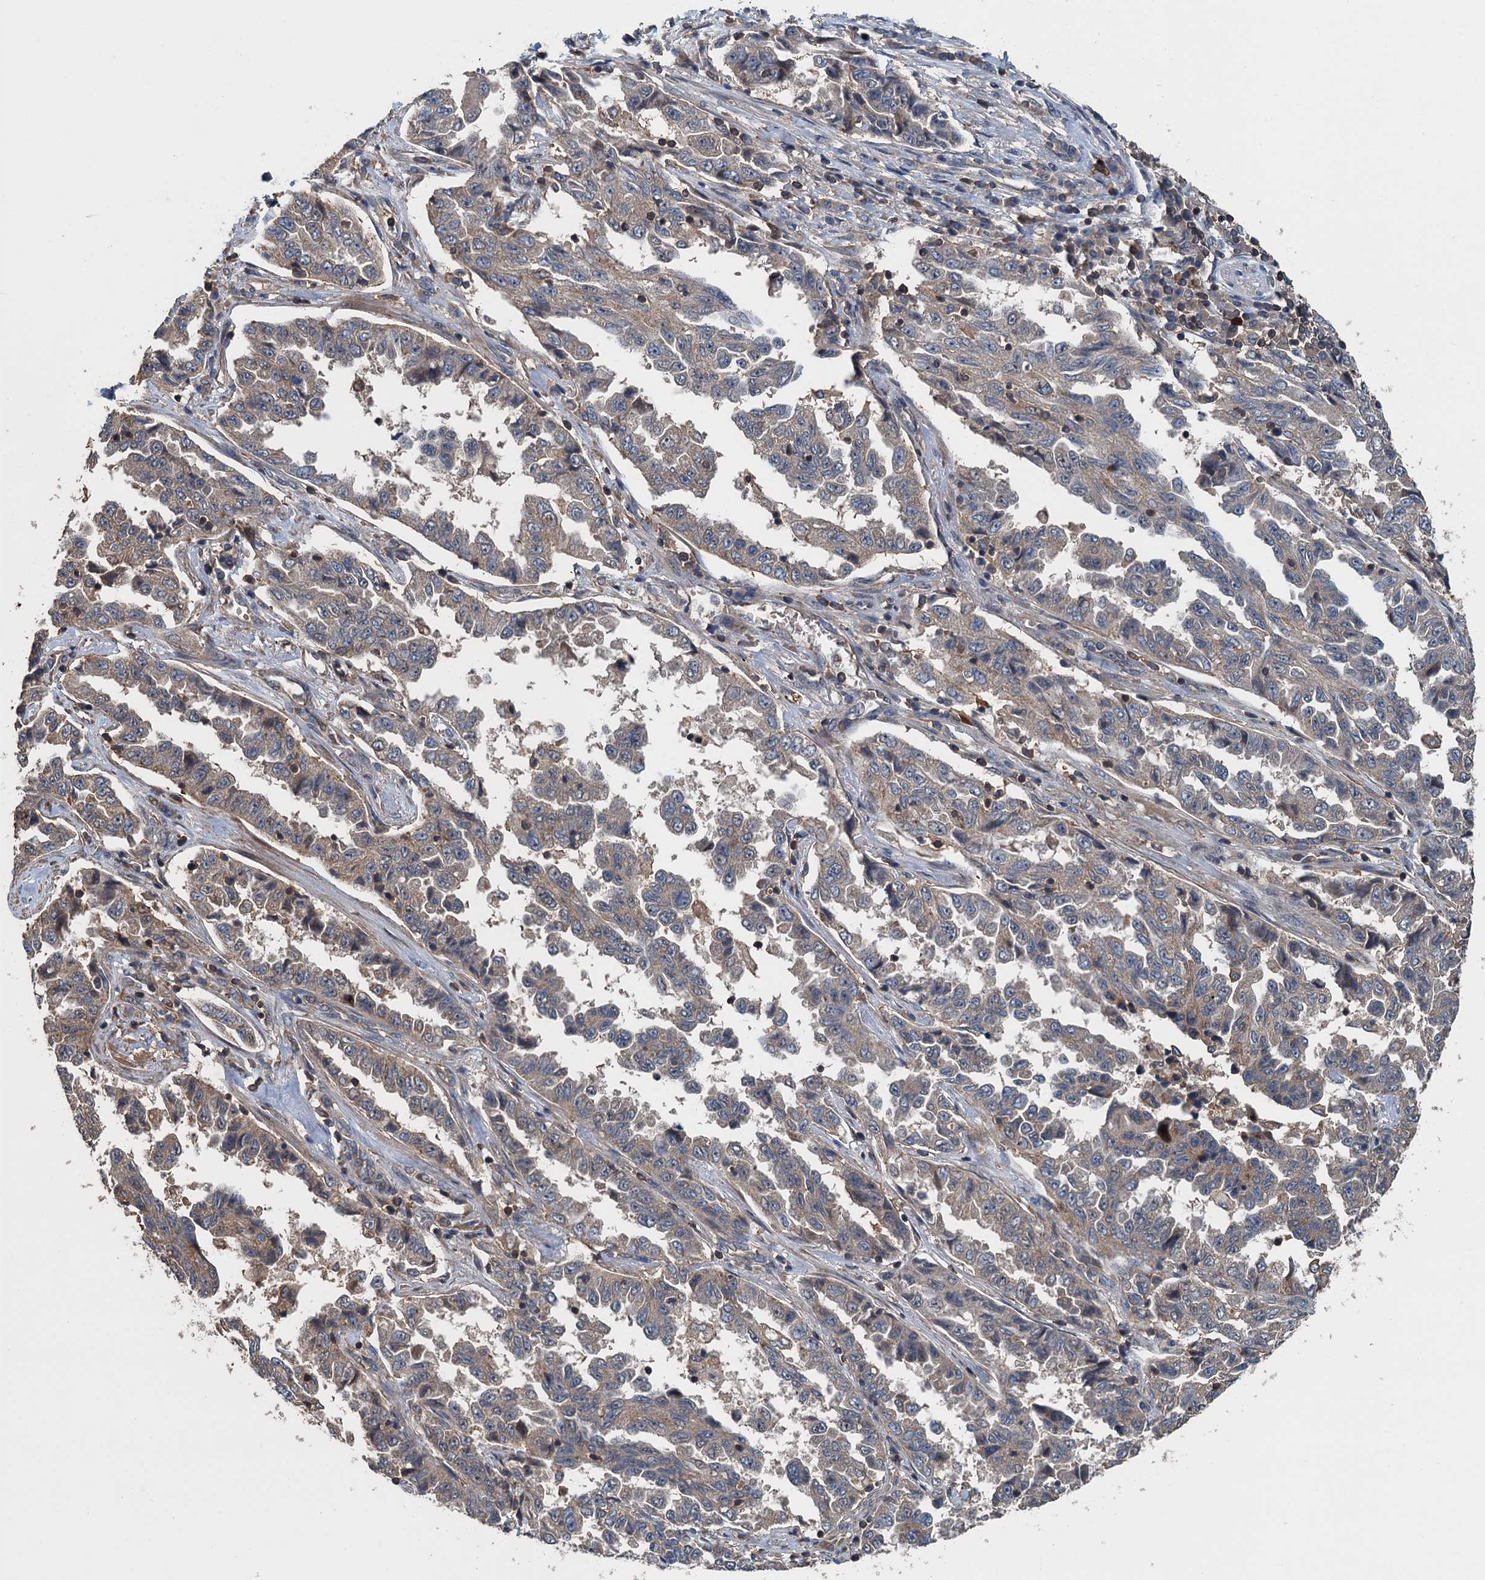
{"staining": {"intensity": "weak", "quantity": "25%-75%", "location": "cytoplasmic/membranous"}, "tissue": "lung cancer", "cell_type": "Tumor cells", "image_type": "cancer", "snomed": [{"axis": "morphology", "description": "Adenocarcinoma, NOS"}, {"axis": "topography", "description": "Lung"}], "caption": "There is low levels of weak cytoplasmic/membranous staining in tumor cells of adenocarcinoma (lung), as demonstrated by immunohistochemical staining (brown color).", "gene": "BORCS5", "patient": {"sex": "female", "age": 51}}